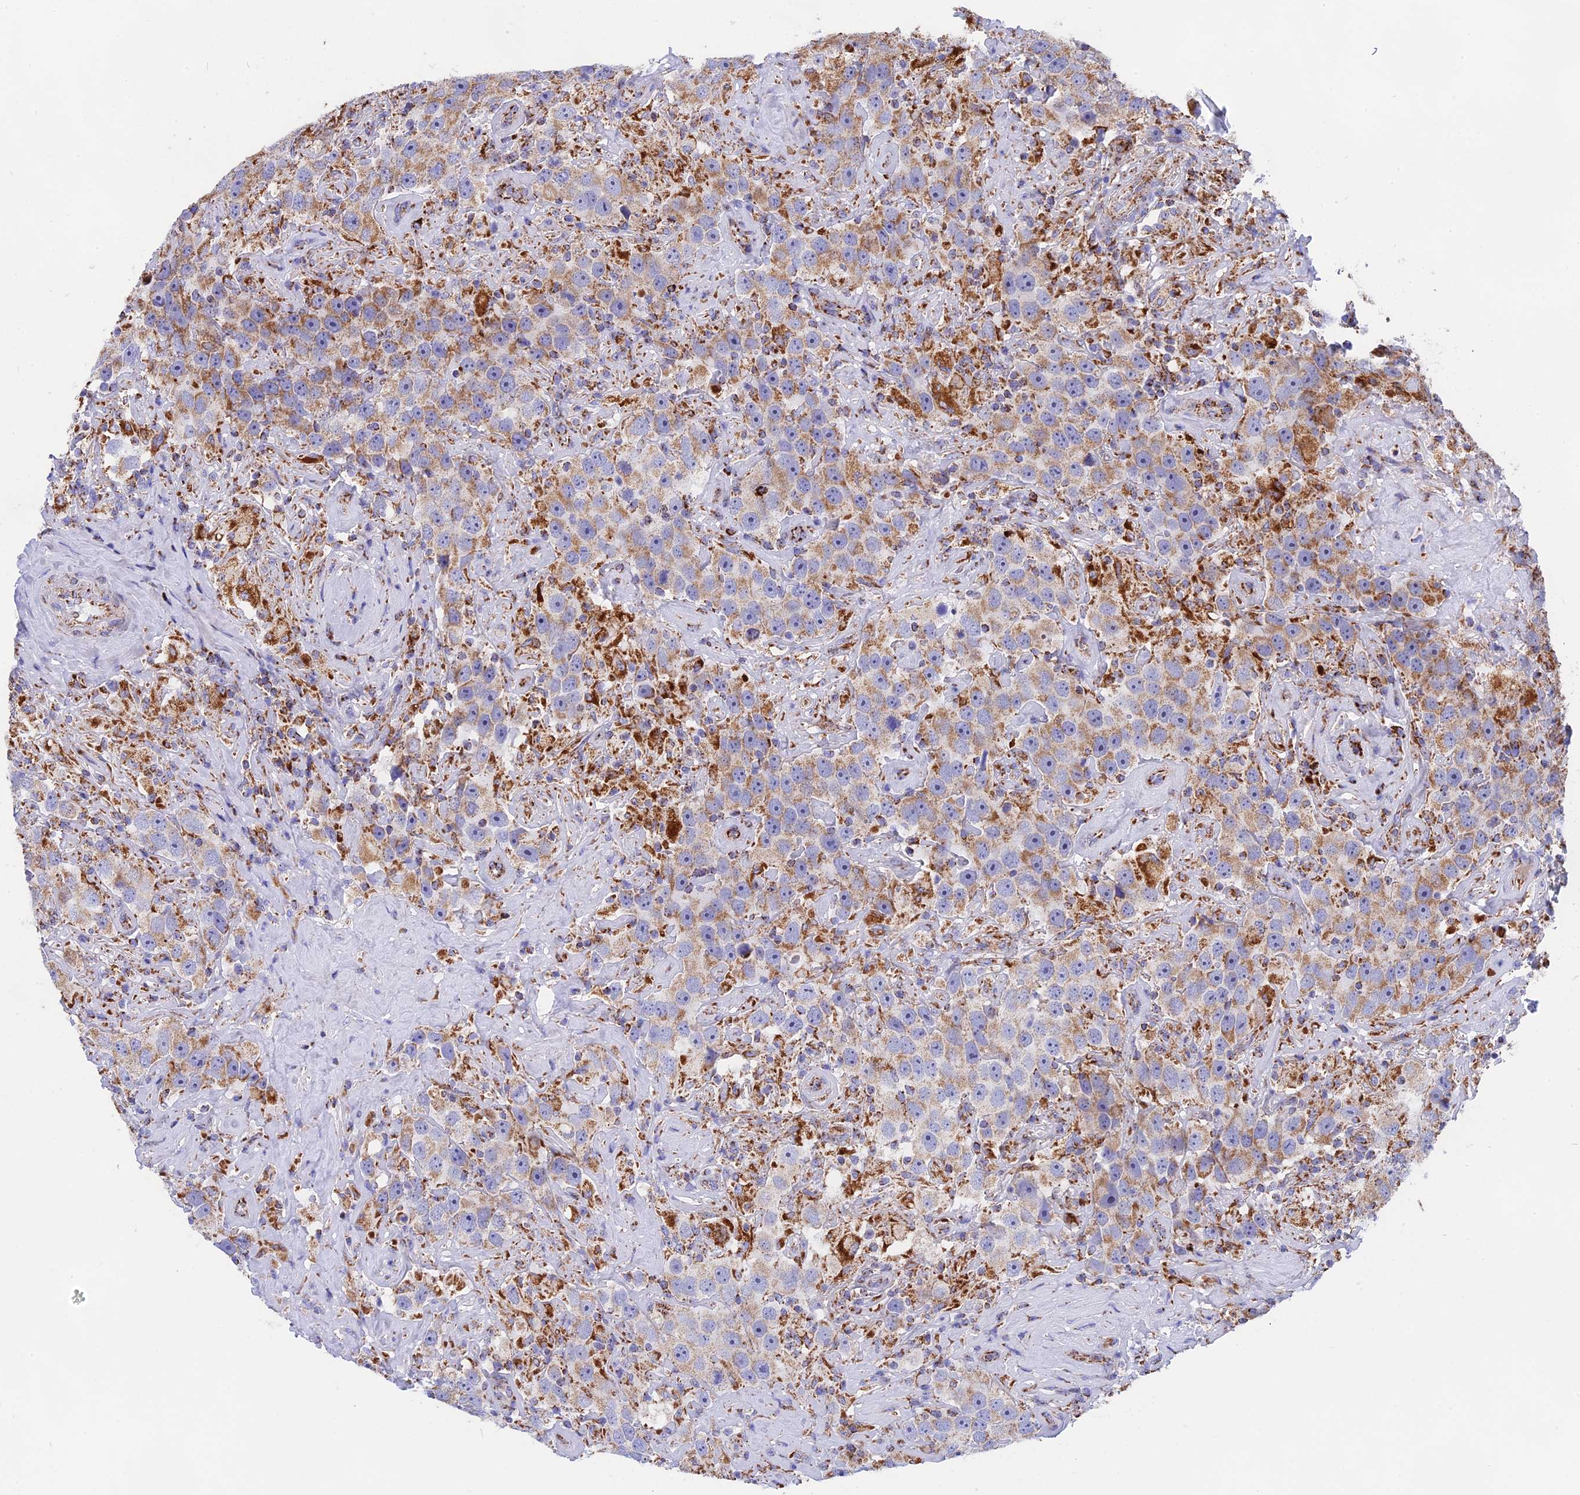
{"staining": {"intensity": "weak", "quantity": ">75%", "location": "cytoplasmic/membranous"}, "tissue": "testis cancer", "cell_type": "Tumor cells", "image_type": "cancer", "snomed": [{"axis": "morphology", "description": "Seminoma, NOS"}, {"axis": "topography", "description": "Testis"}], "caption": "Weak cytoplasmic/membranous positivity for a protein is appreciated in approximately >75% of tumor cells of seminoma (testis) using IHC.", "gene": "NDUFA5", "patient": {"sex": "male", "age": 49}}